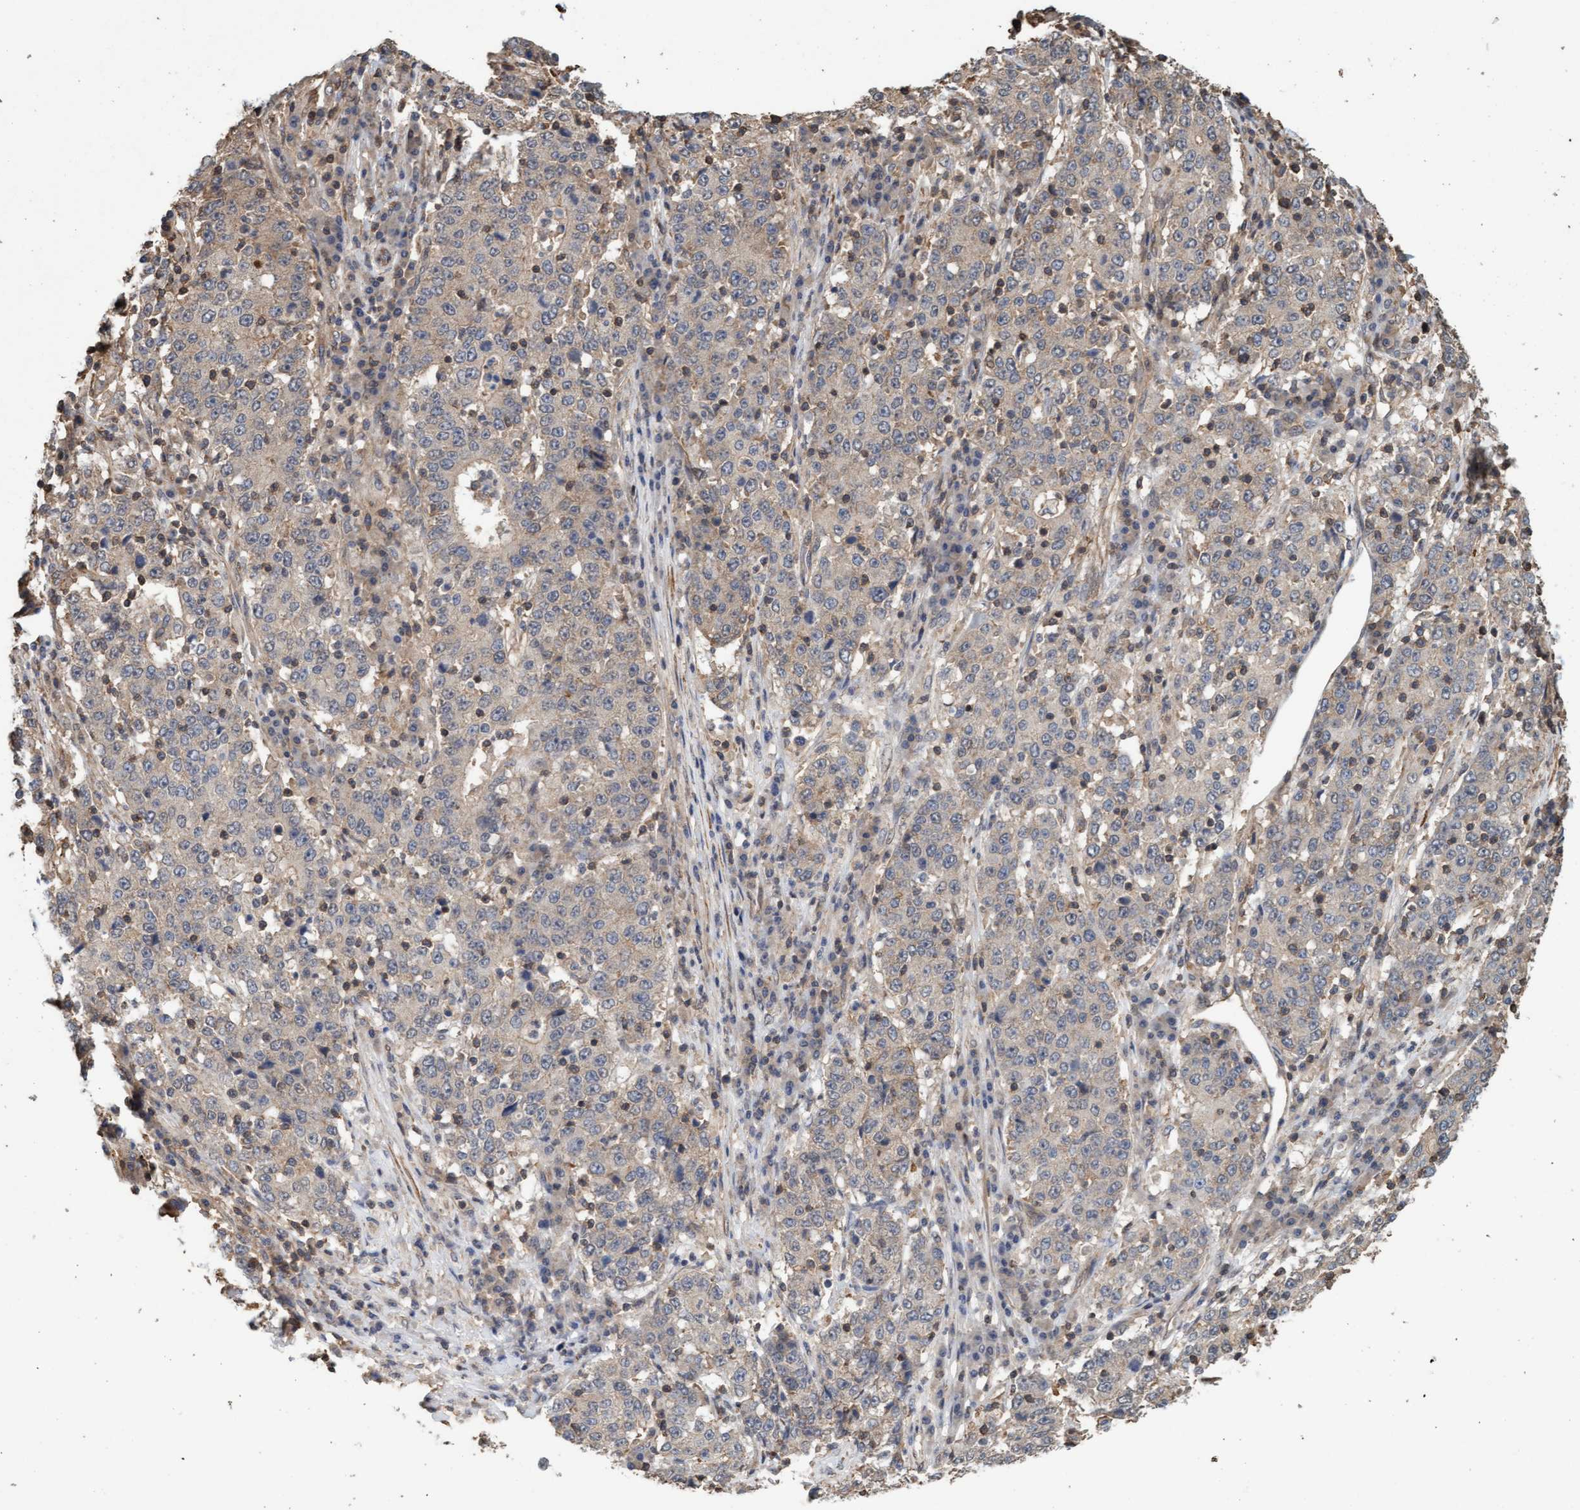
{"staining": {"intensity": "negative", "quantity": "none", "location": "none"}, "tissue": "stomach cancer", "cell_type": "Tumor cells", "image_type": "cancer", "snomed": [{"axis": "morphology", "description": "Adenocarcinoma, NOS"}, {"axis": "topography", "description": "Stomach"}], "caption": "Tumor cells are negative for brown protein staining in stomach cancer.", "gene": "FXR2", "patient": {"sex": "male", "age": 59}}